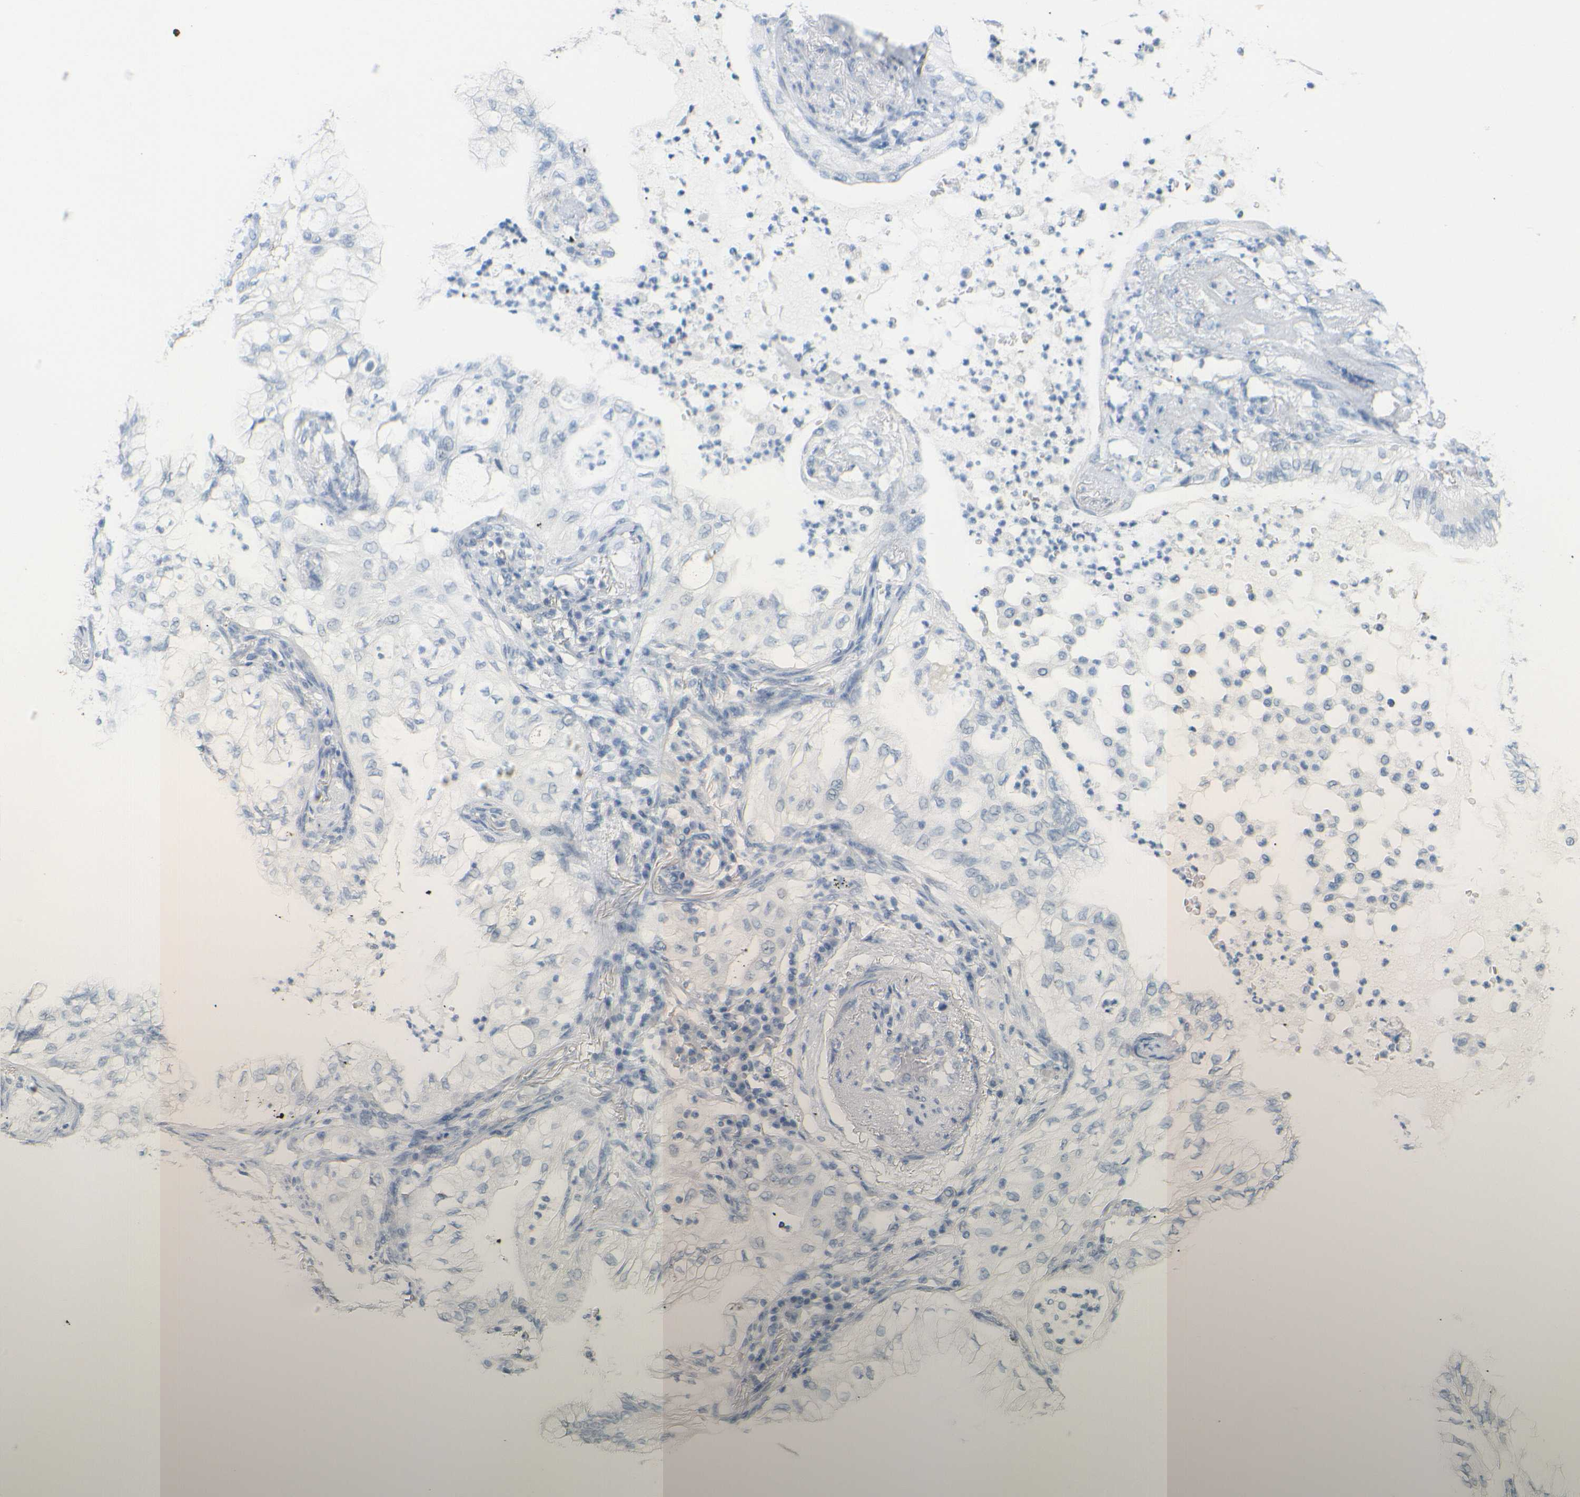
{"staining": {"intensity": "negative", "quantity": "none", "location": "none"}, "tissue": "lung cancer", "cell_type": "Tumor cells", "image_type": "cancer", "snomed": [{"axis": "morphology", "description": "Adenocarcinoma, NOS"}, {"axis": "topography", "description": "Lung"}], "caption": "Protein analysis of lung adenocarcinoma exhibits no significant staining in tumor cells.", "gene": "OPN1SW", "patient": {"sex": "female", "age": 70}}